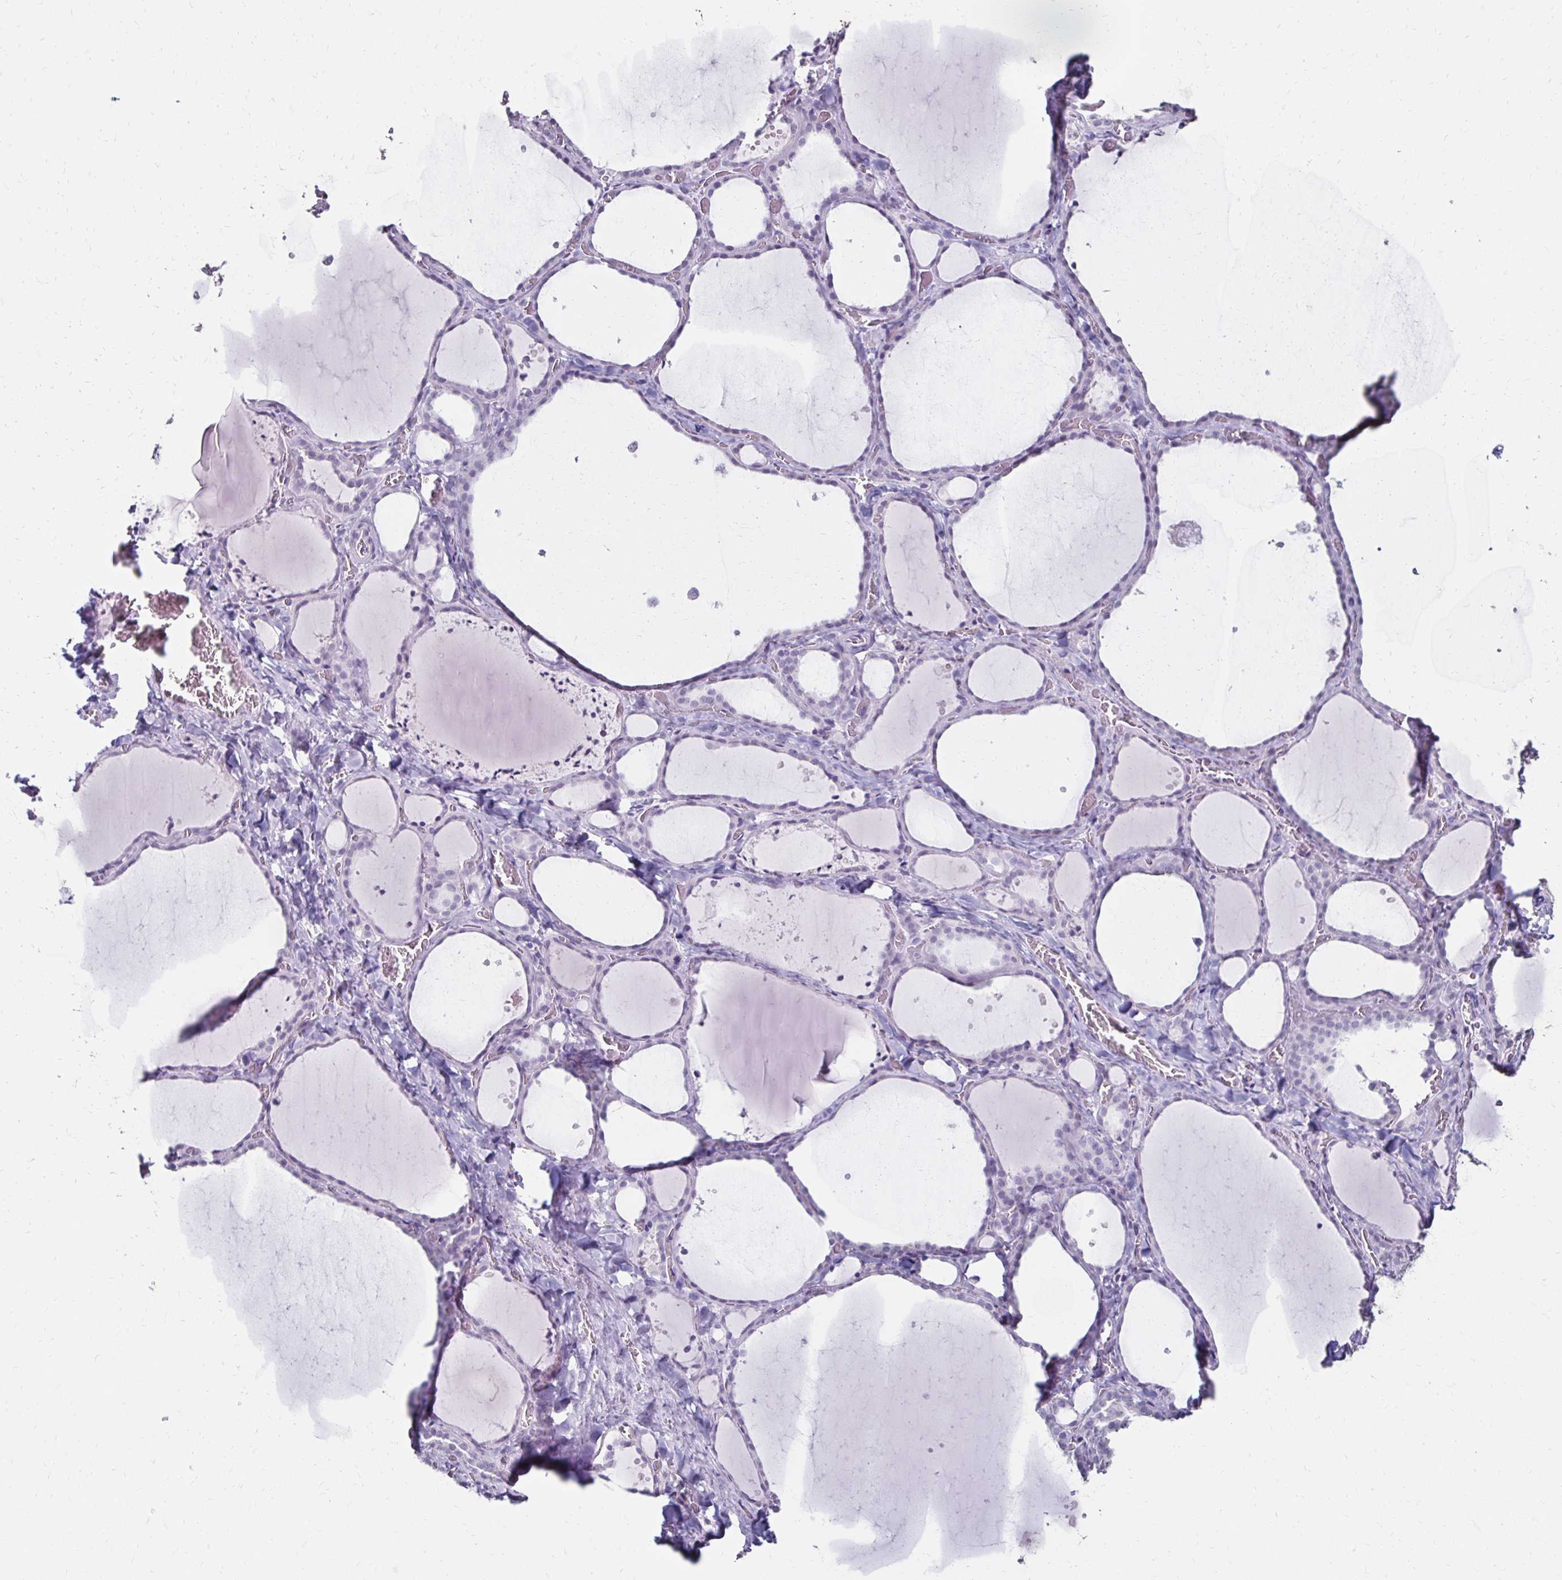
{"staining": {"intensity": "negative", "quantity": "none", "location": "none"}, "tissue": "thyroid gland", "cell_type": "Glandular cells", "image_type": "normal", "snomed": [{"axis": "morphology", "description": "Normal tissue, NOS"}, {"axis": "topography", "description": "Thyroid gland"}], "caption": "This is a image of immunohistochemistry (IHC) staining of unremarkable thyroid gland, which shows no expression in glandular cells. Nuclei are stained in blue.", "gene": "TOMM34", "patient": {"sex": "female", "age": 36}}